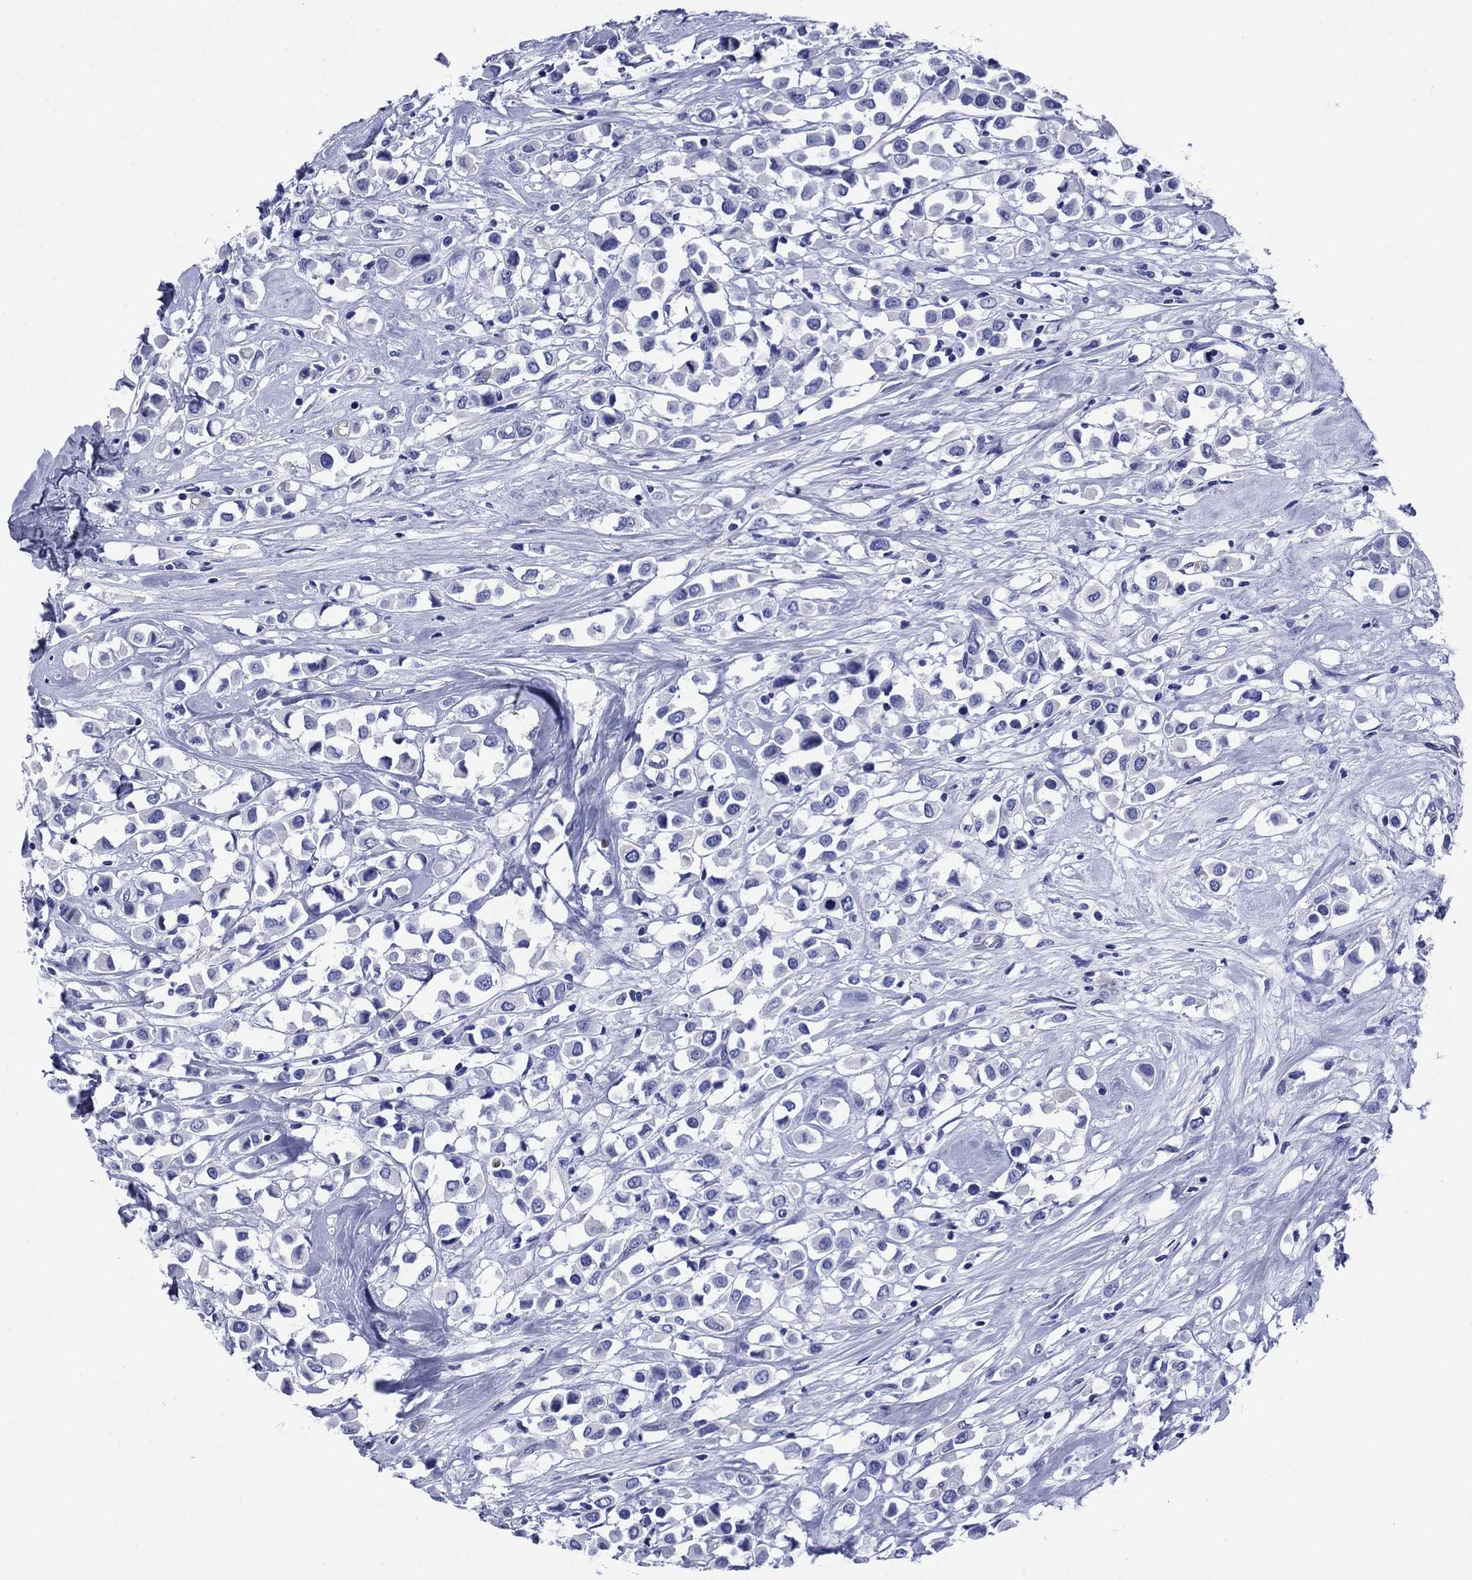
{"staining": {"intensity": "negative", "quantity": "none", "location": "none"}, "tissue": "breast cancer", "cell_type": "Tumor cells", "image_type": "cancer", "snomed": [{"axis": "morphology", "description": "Duct carcinoma"}, {"axis": "topography", "description": "Breast"}], "caption": "Tumor cells show no significant protein expression in breast cancer (invasive ductal carcinoma).", "gene": "SLC1A2", "patient": {"sex": "female", "age": 61}}